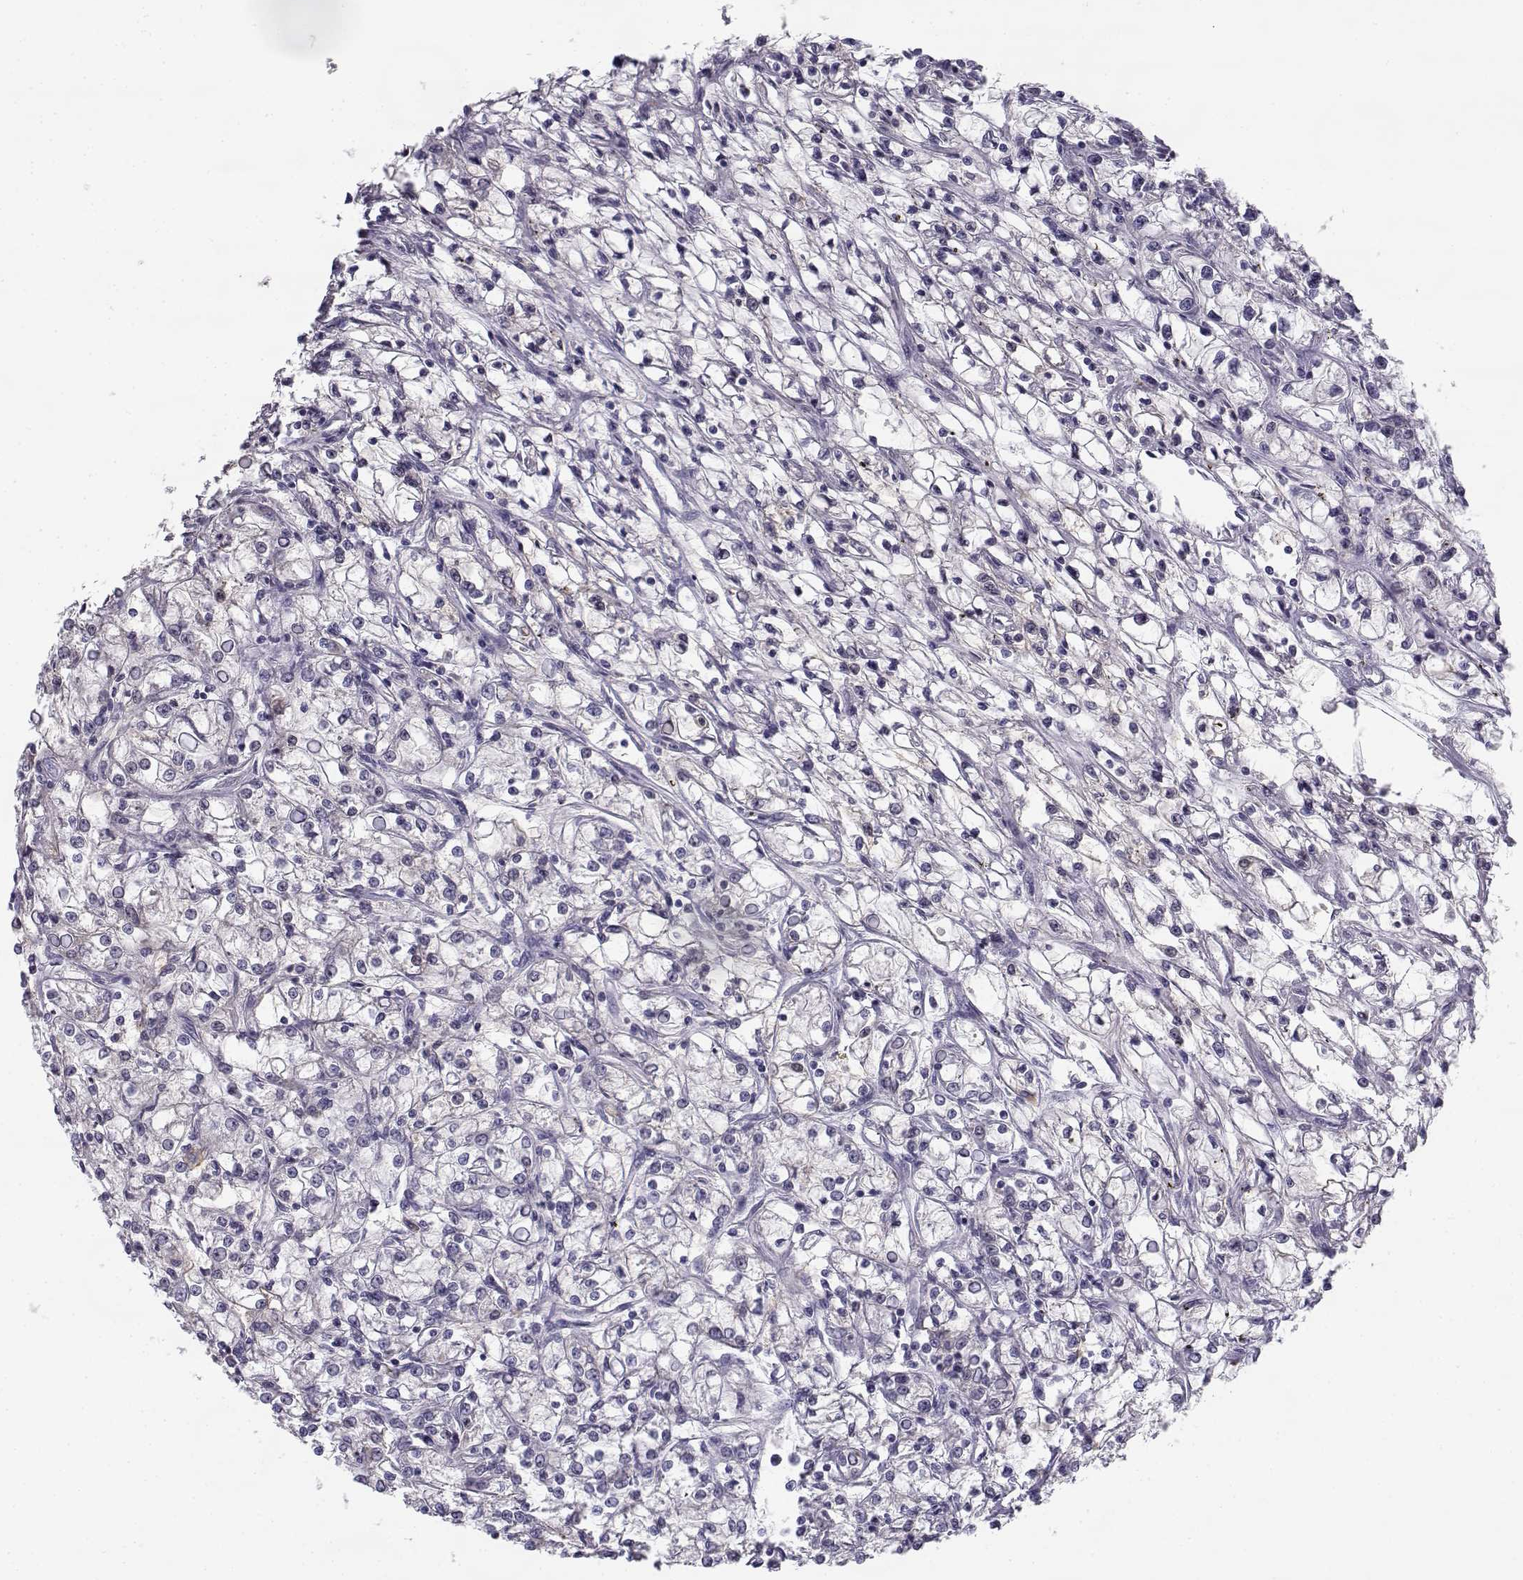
{"staining": {"intensity": "negative", "quantity": "none", "location": "none"}, "tissue": "renal cancer", "cell_type": "Tumor cells", "image_type": "cancer", "snomed": [{"axis": "morphology", "description": "Adenocarcinoma, NOS"}, {"axis": "topography", "description": "Kidney"}], "caption": "An IHC photomicrograph of renal cancer (adenocarcinoma) is shown. There is no staining in tumor cells of renal cancer (adenocarcinoma).", "gene": "CREB3L3", "patient": {"sex": "female", "age": 59}}